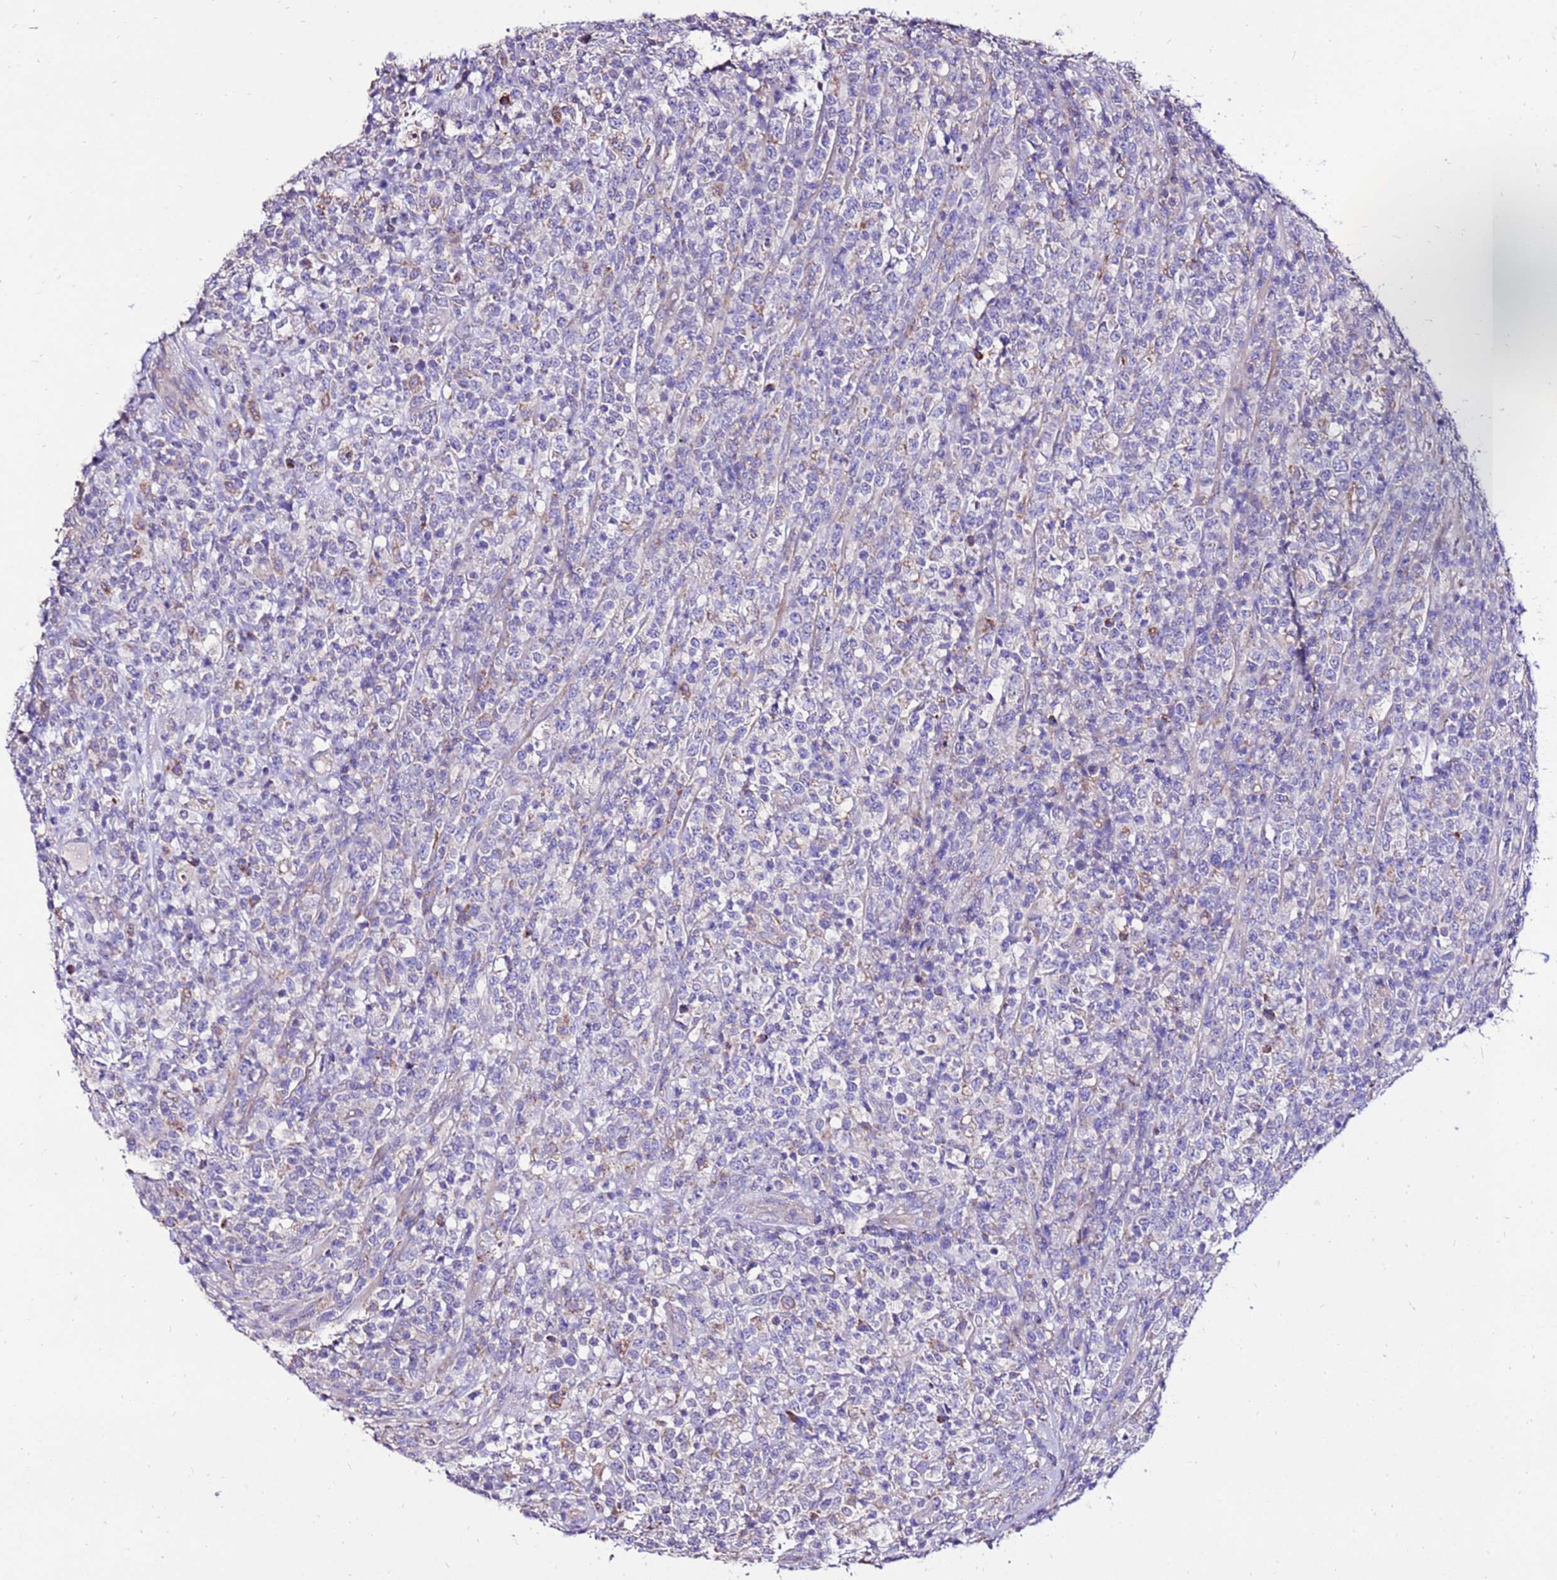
{"staining": {"intensity": "negative", "quantity": "none", "location": "none"}, "tissue": "lymphoma", "cell_type": "Tumor cells", "image_type": "cancer", "snomed": [{"axis": "morphology", "description": "Malignant lymphoma, non-Hodgkin's type, High grade"}, {"axis": "topography", "description": "Colon"}], "caption": "DAB immunohistochemical staining of human malignant lymphoma, non-Hodgkin's type (high-grade) shows no significant staining in tumor cells.", "gene": "TMEM106C", "patient": {"sex": "female", "age": 53}}